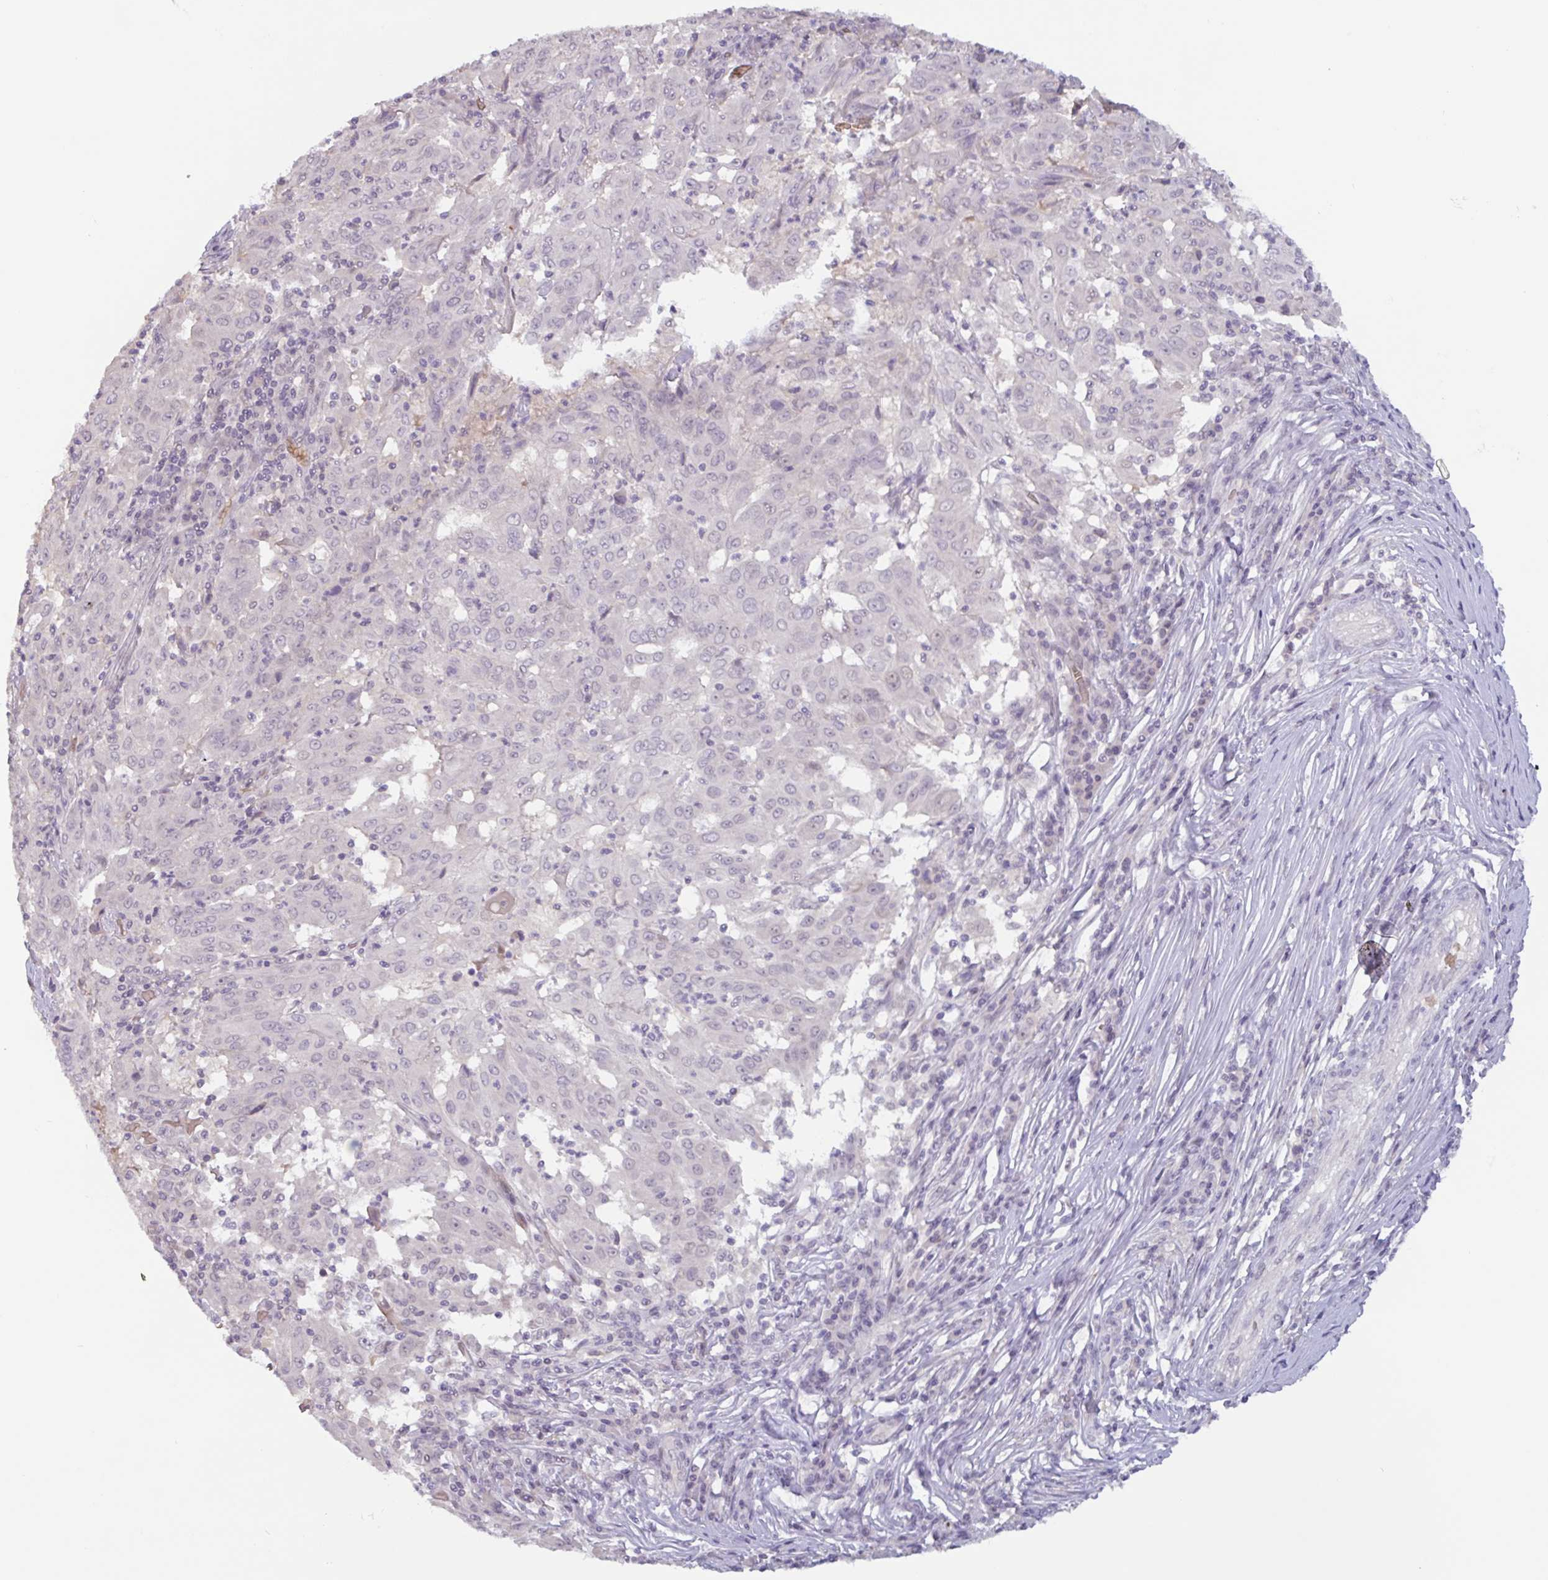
{"staining": {"intensity": "negative", "quantity": "none", "location": "none"}, "tissue": "pancreatic cancer", "cell_type": "Tumor cells", "image_type": "cancer", "snomed": [{"axis": "morphology", "description": "Adenocarcinoma, NOS"}, {"axis": "topography", "description": "Pancreas"}], "caption": "Immunohistochemistry (IHC) histopathology image of pancreatic cancer (adenocarcinoma) stained for a protein (brown), which displays no positivity in tumor cells.", "gene": "RHAG", "patient": {"sex": "male", "age": 63}}